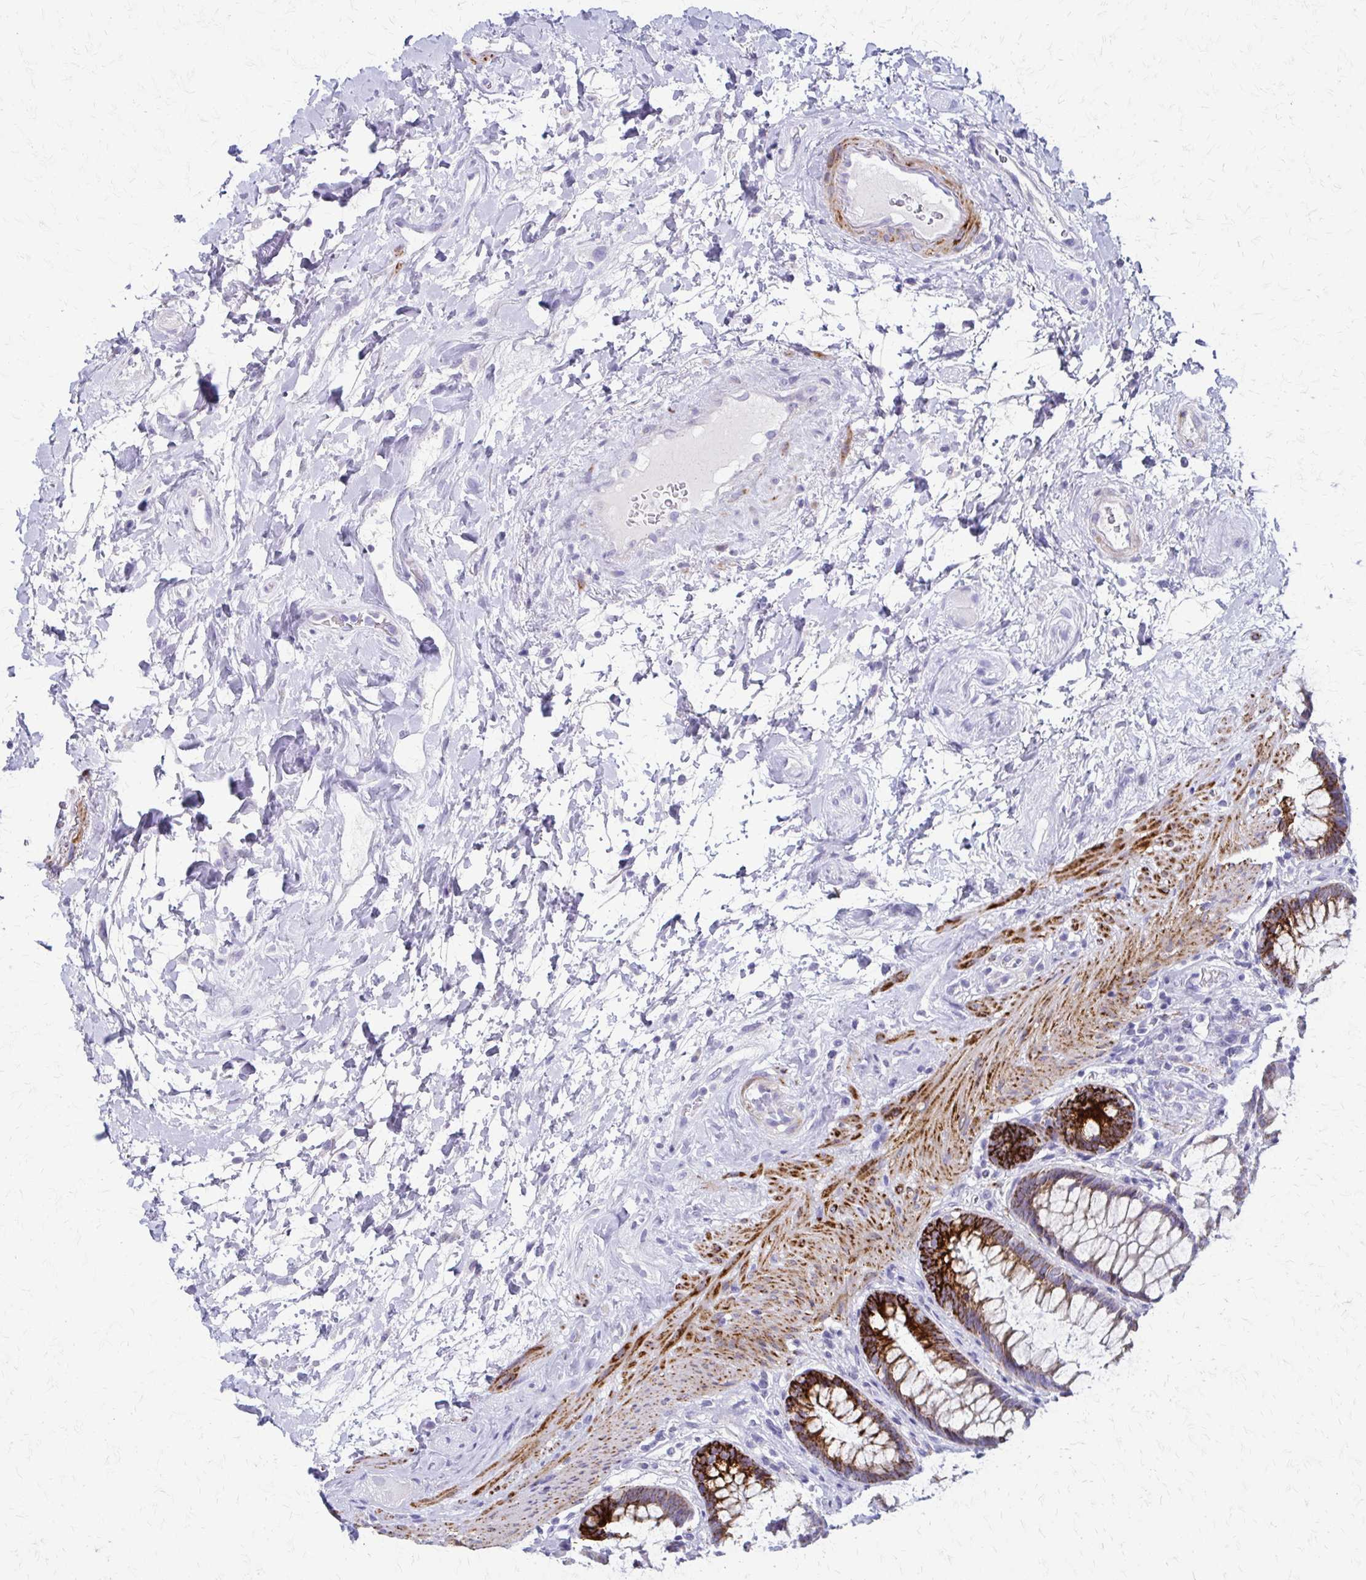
{"staining": {"intensity": "strong", "quantity": "25%-75%", "location": "cytoplasmic/membranous"}, "tissue": "rectum", "cell_type": "Glandular cells", "image_type": "normal", "snomed": [{"axis": "morphology", "description": "Normal tissue, NOS"}, {"axis": "topography", "description": "Rectum"}], "caption": "Glandular cells reveal strong cytoplasmic/membranous expression in about 25%-75% of cells in normal rectum. Ihc stains the protein in brown and the nuclei are stained blue.", "gene": "ZSCAN5B", "patient": {"sex": "male", "age": 72}}